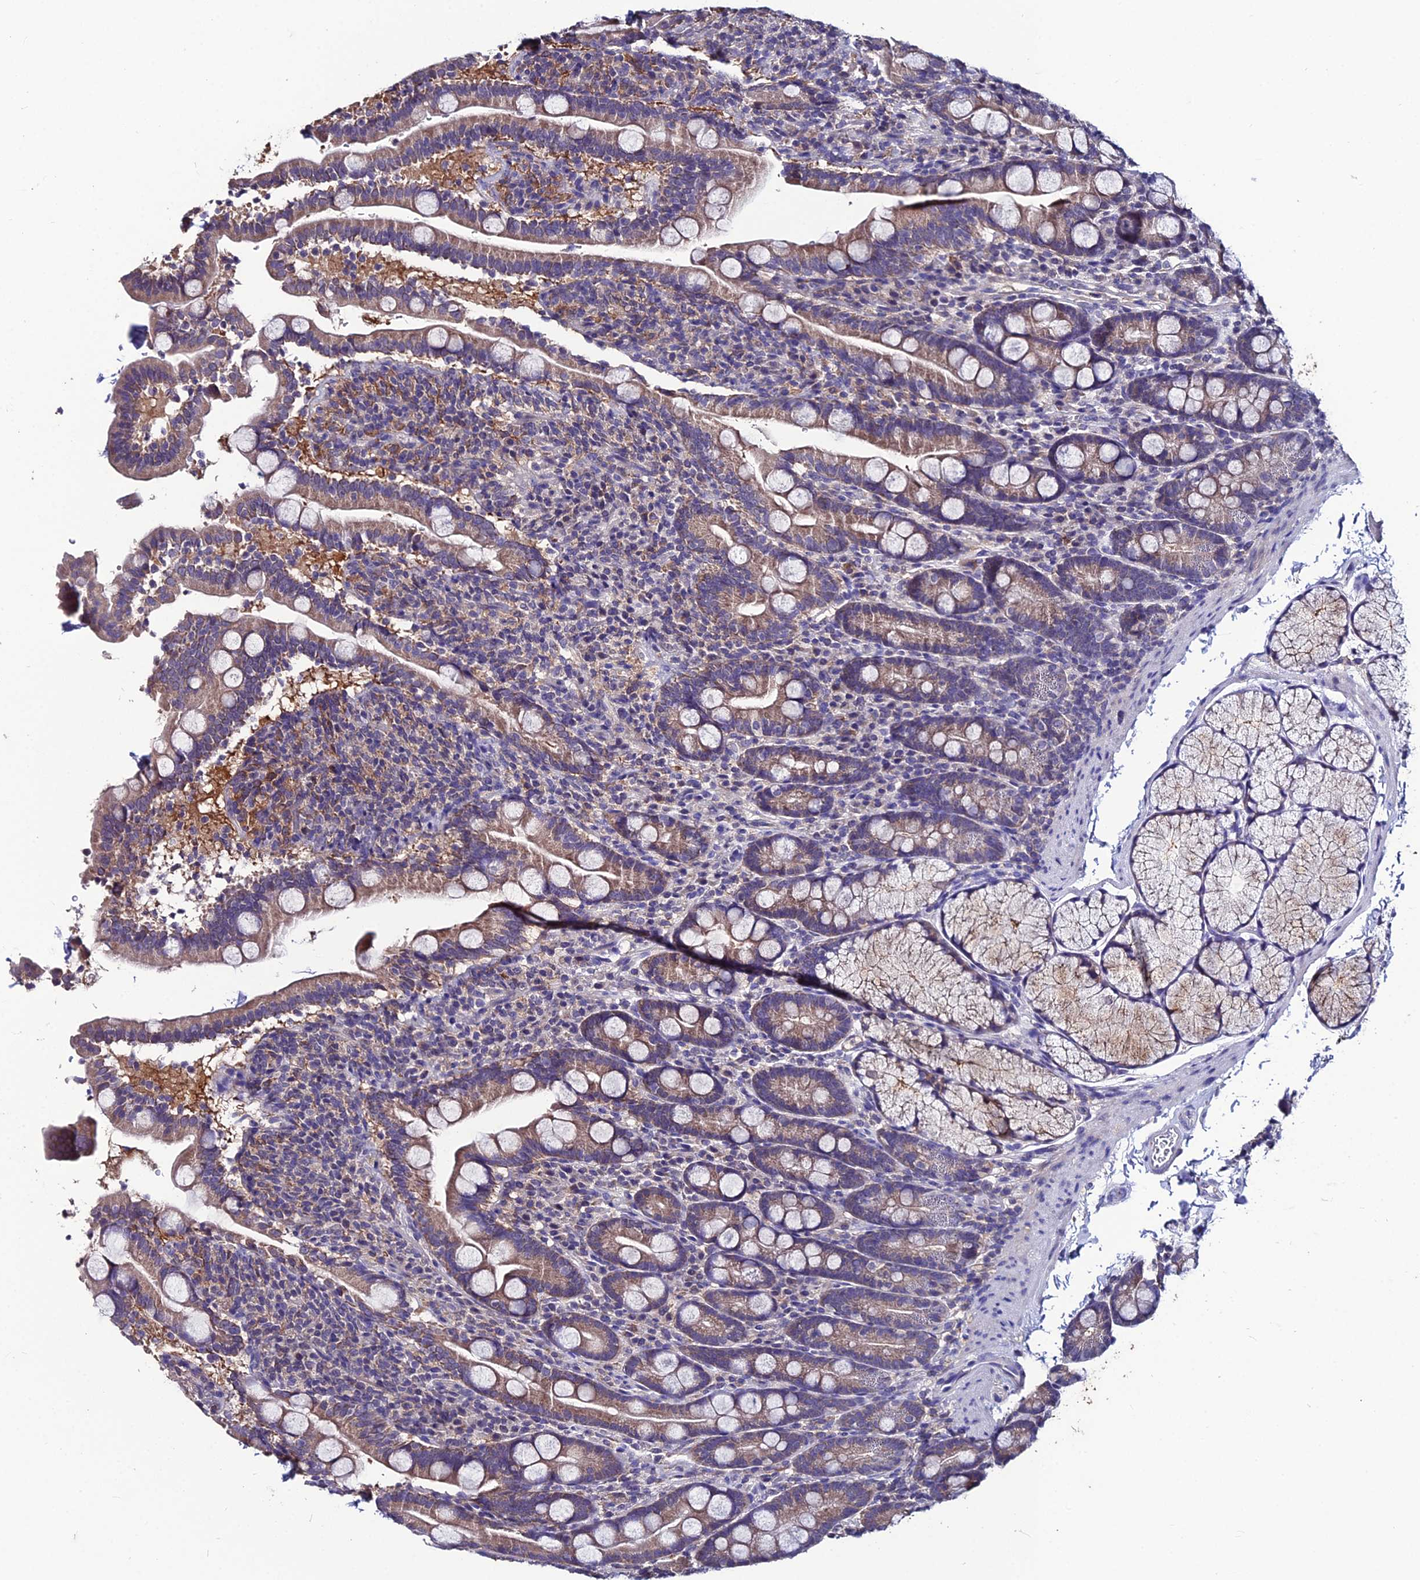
{"staining": {"intensity": "moderate", "quantity": ">75%", "location": "cytoplasmic/membranous"}, "tissue": "duodenum", "cell_type": "Glandular cells", "image_type": "normal", "snomed": [{"axis": "morphology", "description": "Normal tissue, NOS"}, {"axis": "topography", "description": "Duodenum"}], "caption": "A histopathology image of duodenum stained for a protein exhibits moderate cytoplasmic/membranous brown staining in glandular cells. The staining was performed using DAB (3,3'-diaminobenzidine), with brown indicating positive protein expression. Nuclei are stained blue with hematoxylin.", "gene": "LGALS7", "patient": {"sex": "male", "age": 35}}